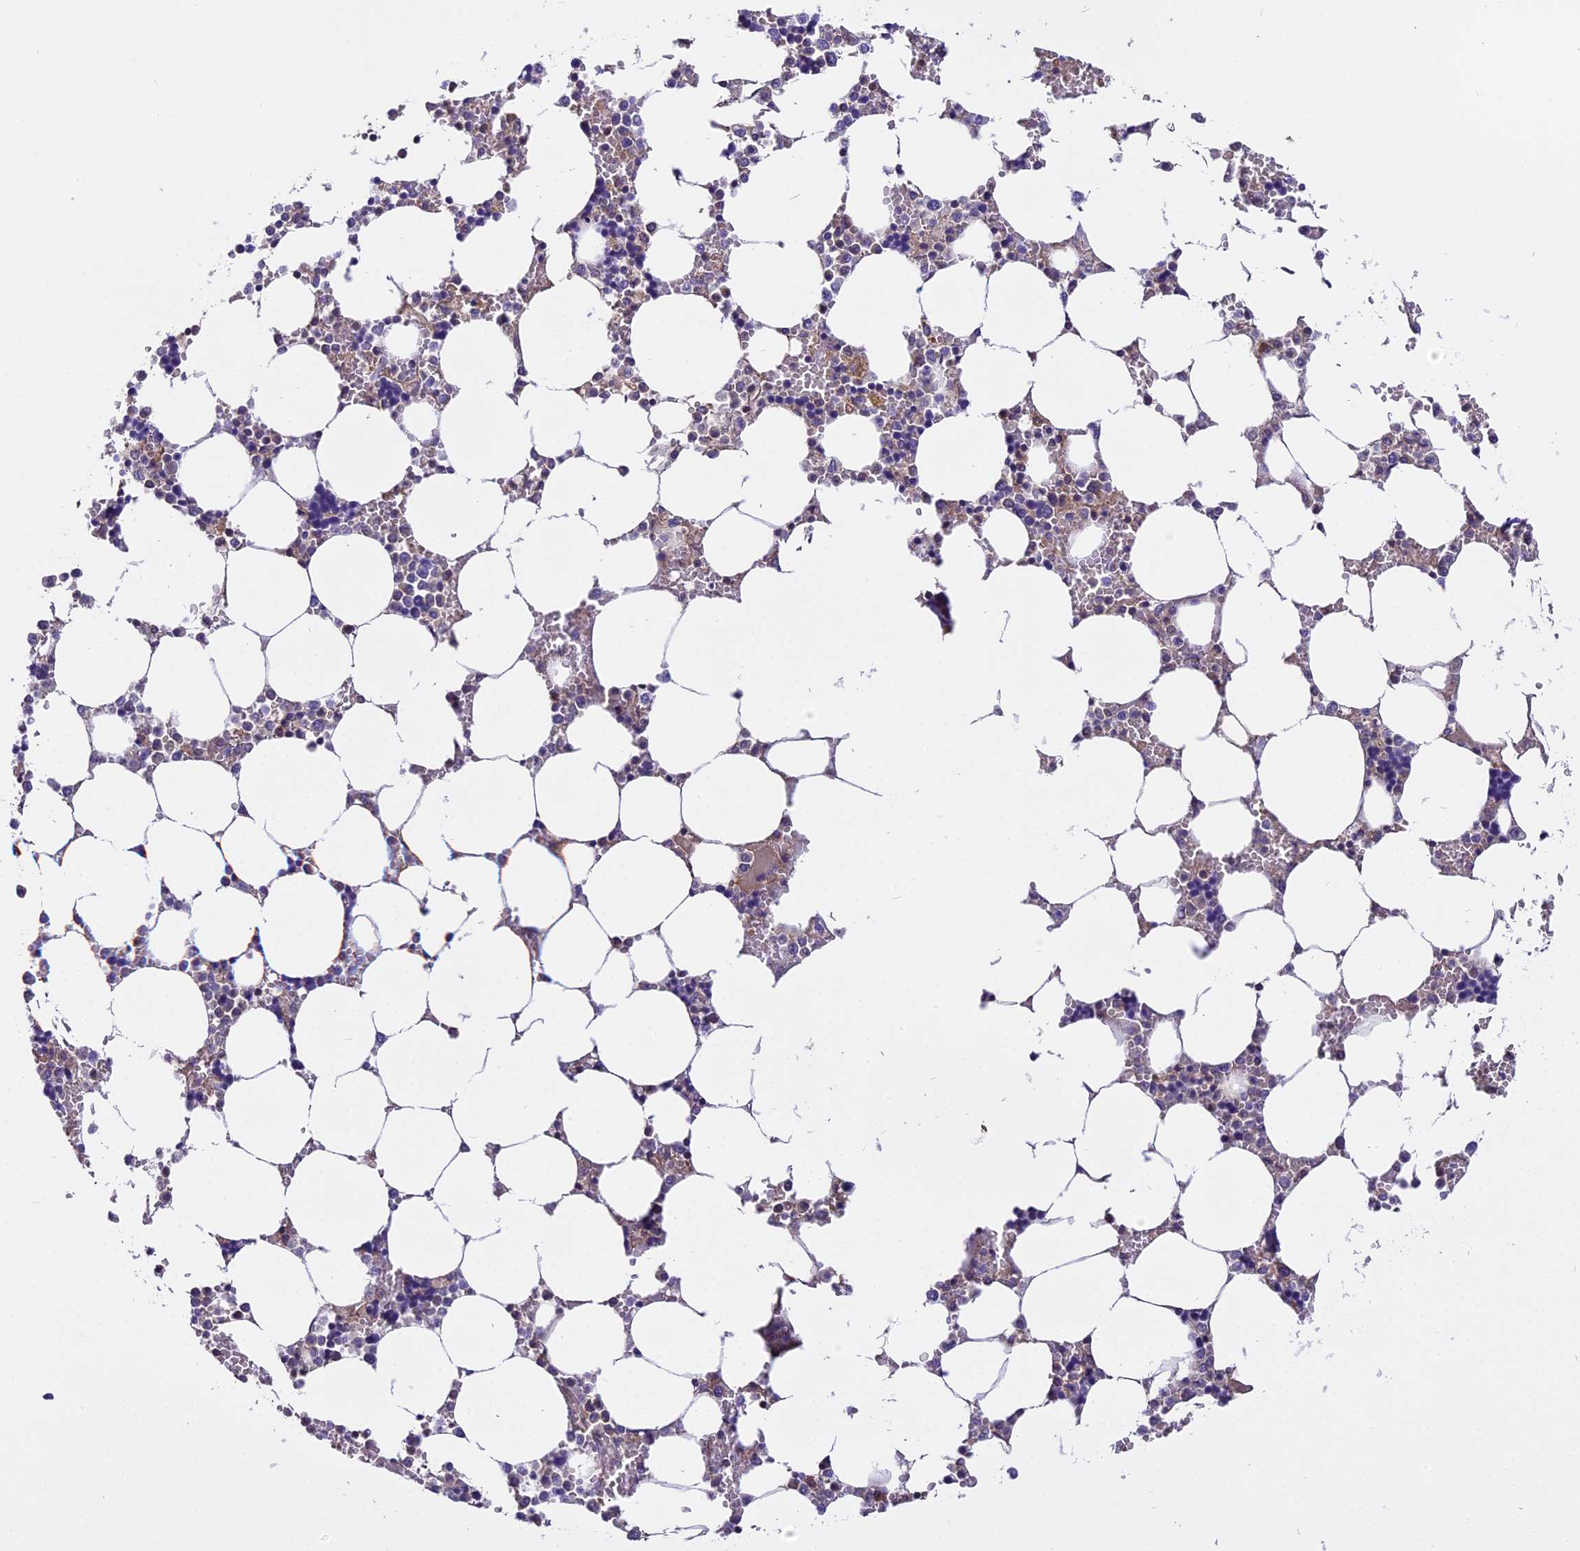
{"staining": {"intensity": "negative", "quantity": "none", "location": "none"}, "tissue": "bone marrow", "cell_type": "Hematopoietic cells", "image_type": "normal", "snomed": [{"axis": "morphology", "description": "Normal tissue, NOS"}, {"axis": "topography", "description": "Bone marrow"}], "caption": "Normal bone marrow was stained to show a protein in brown. There is no significant expression in hematopoietic cells.", "gene": "FAM98C", "patient": {"sex": "male", "age": 64}}